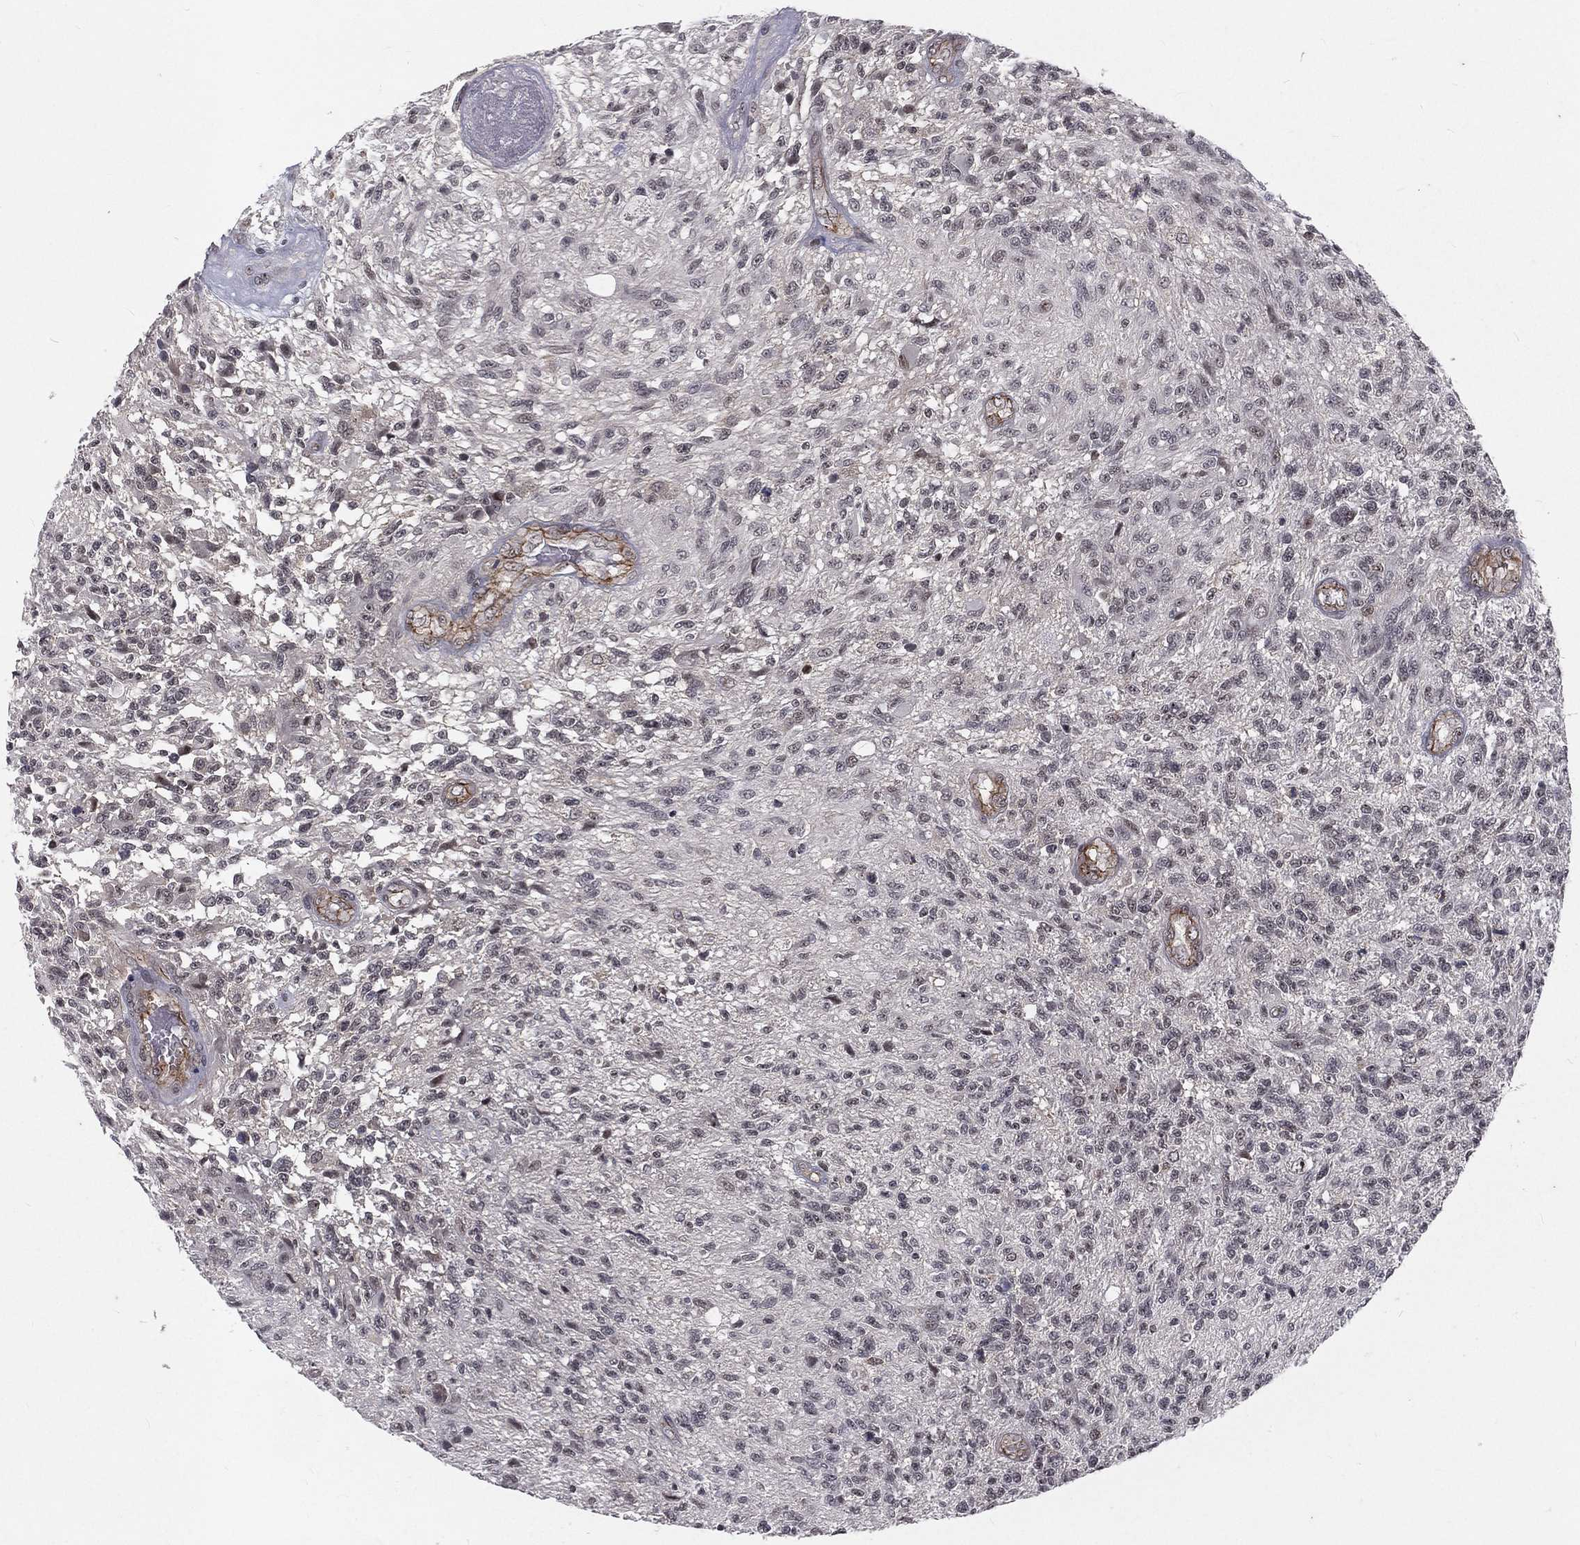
{"staining": {"intensity": "negative", "quantity": "none", "location": "none"}, "tissue": "glioma", "cell_type": "Tumor cells", "image_type": "cancer", "snomed": [{"axis": "morphology", "description": "Glioma, malignant, High grade"}, {"axis": "topography", "description": "Brain"}], "caption": "Human glioma stained for a protein using IHC reveals no positivity in tumor cells.", "gene": "MORC2", "patient": {"sex": "male", "age": 56}}